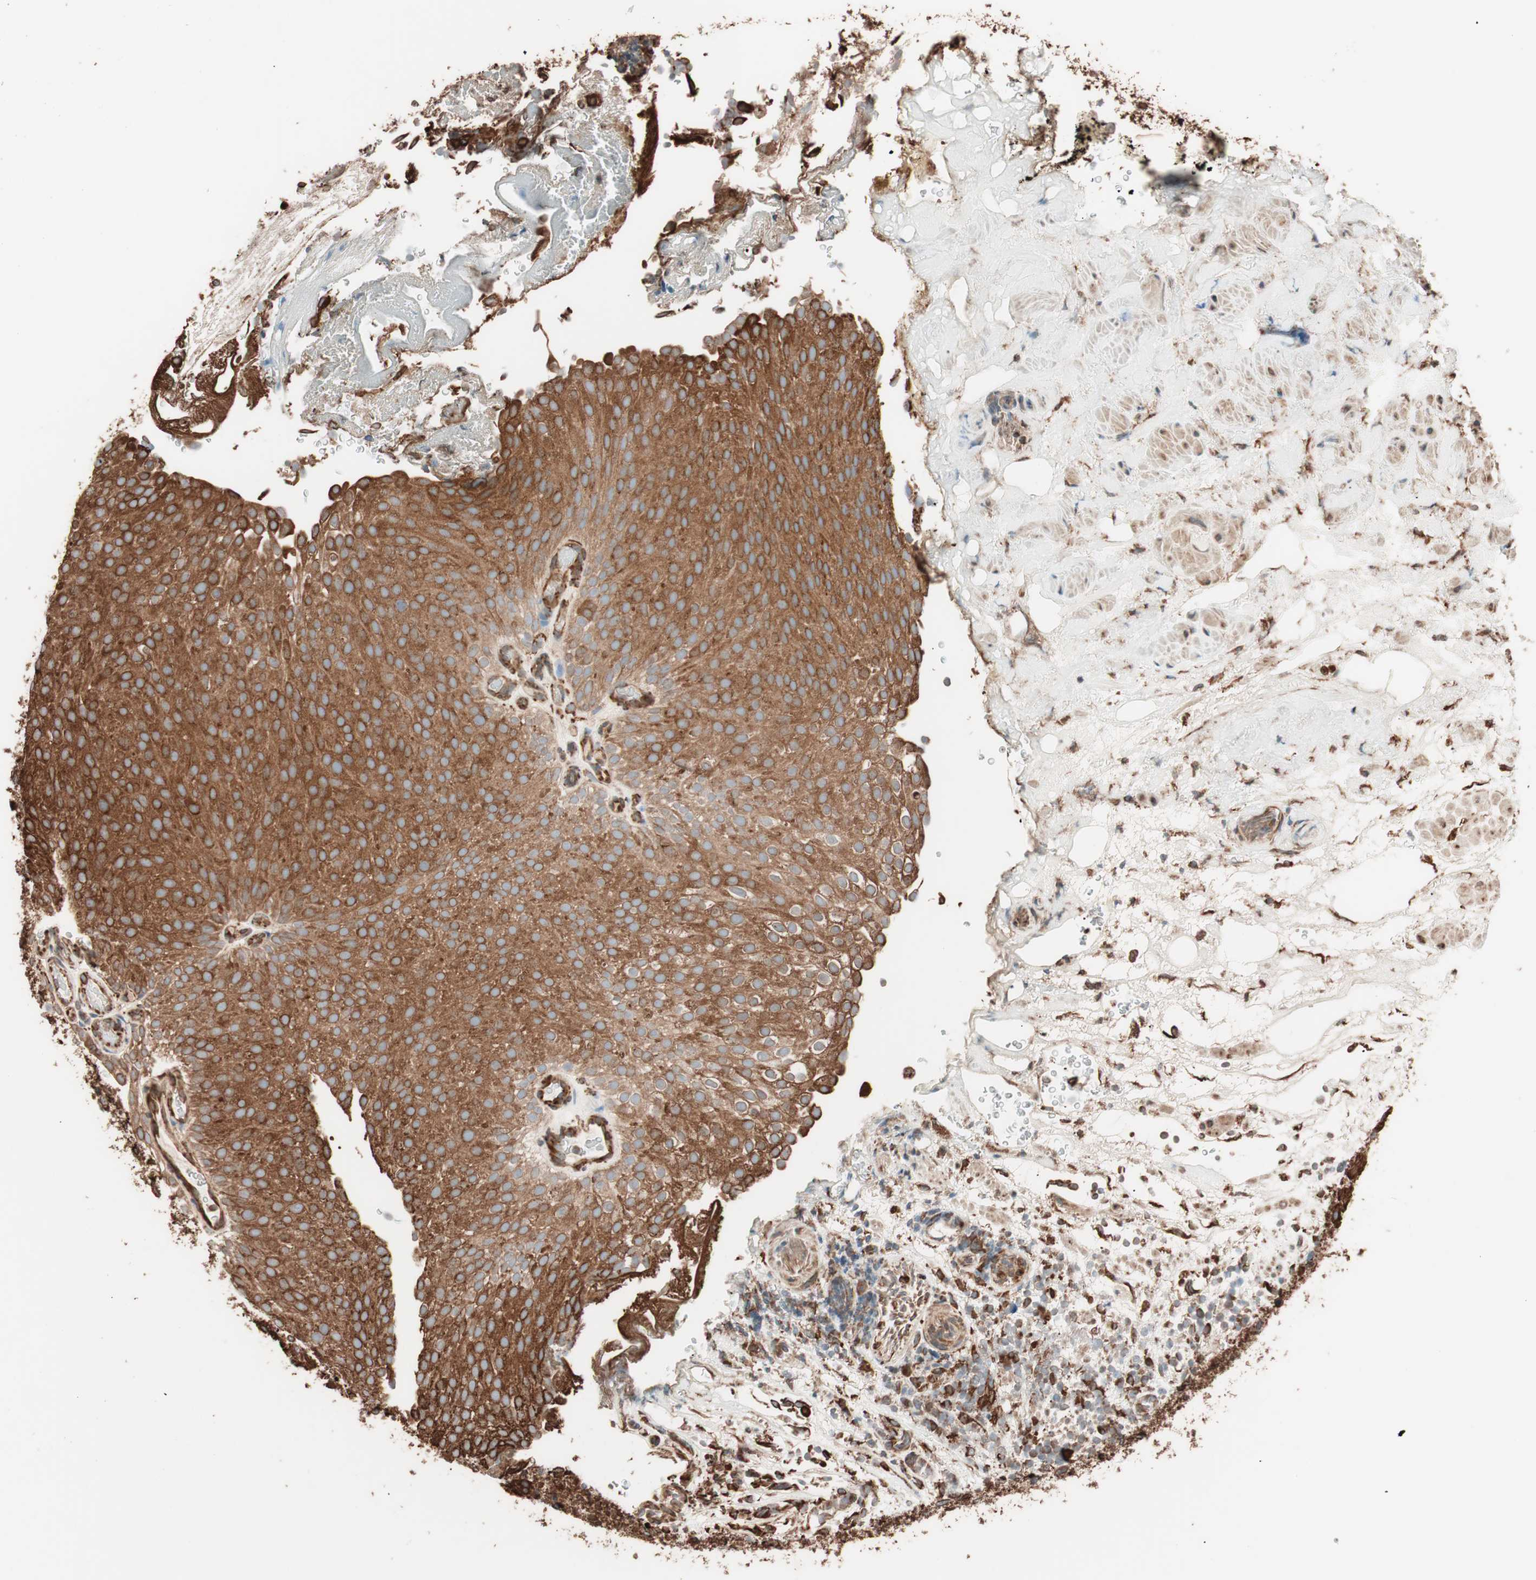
{"staining": {"intensity": "strong", "quantity": ">75%", "location": "cytoplasmic/membranous"}, "tissue": "urothelial cancer", "cell_type": "Tumor cells", "image_type": "cancer", "snomed": [{"axis": "morphology", "description": "Urothelial carcinoma, Low grade"}, {"axis": "topography", "description": "Urinary bladder"}], "caption": "Low-grade urothelial carcinoma stained for a protein (brown) exhibits strong cytoplasmic/membranous positive expression in approximately >75% of tumor cells.", "gene": "VEGFA", "patient": {"sex": "male", "age": 78}}